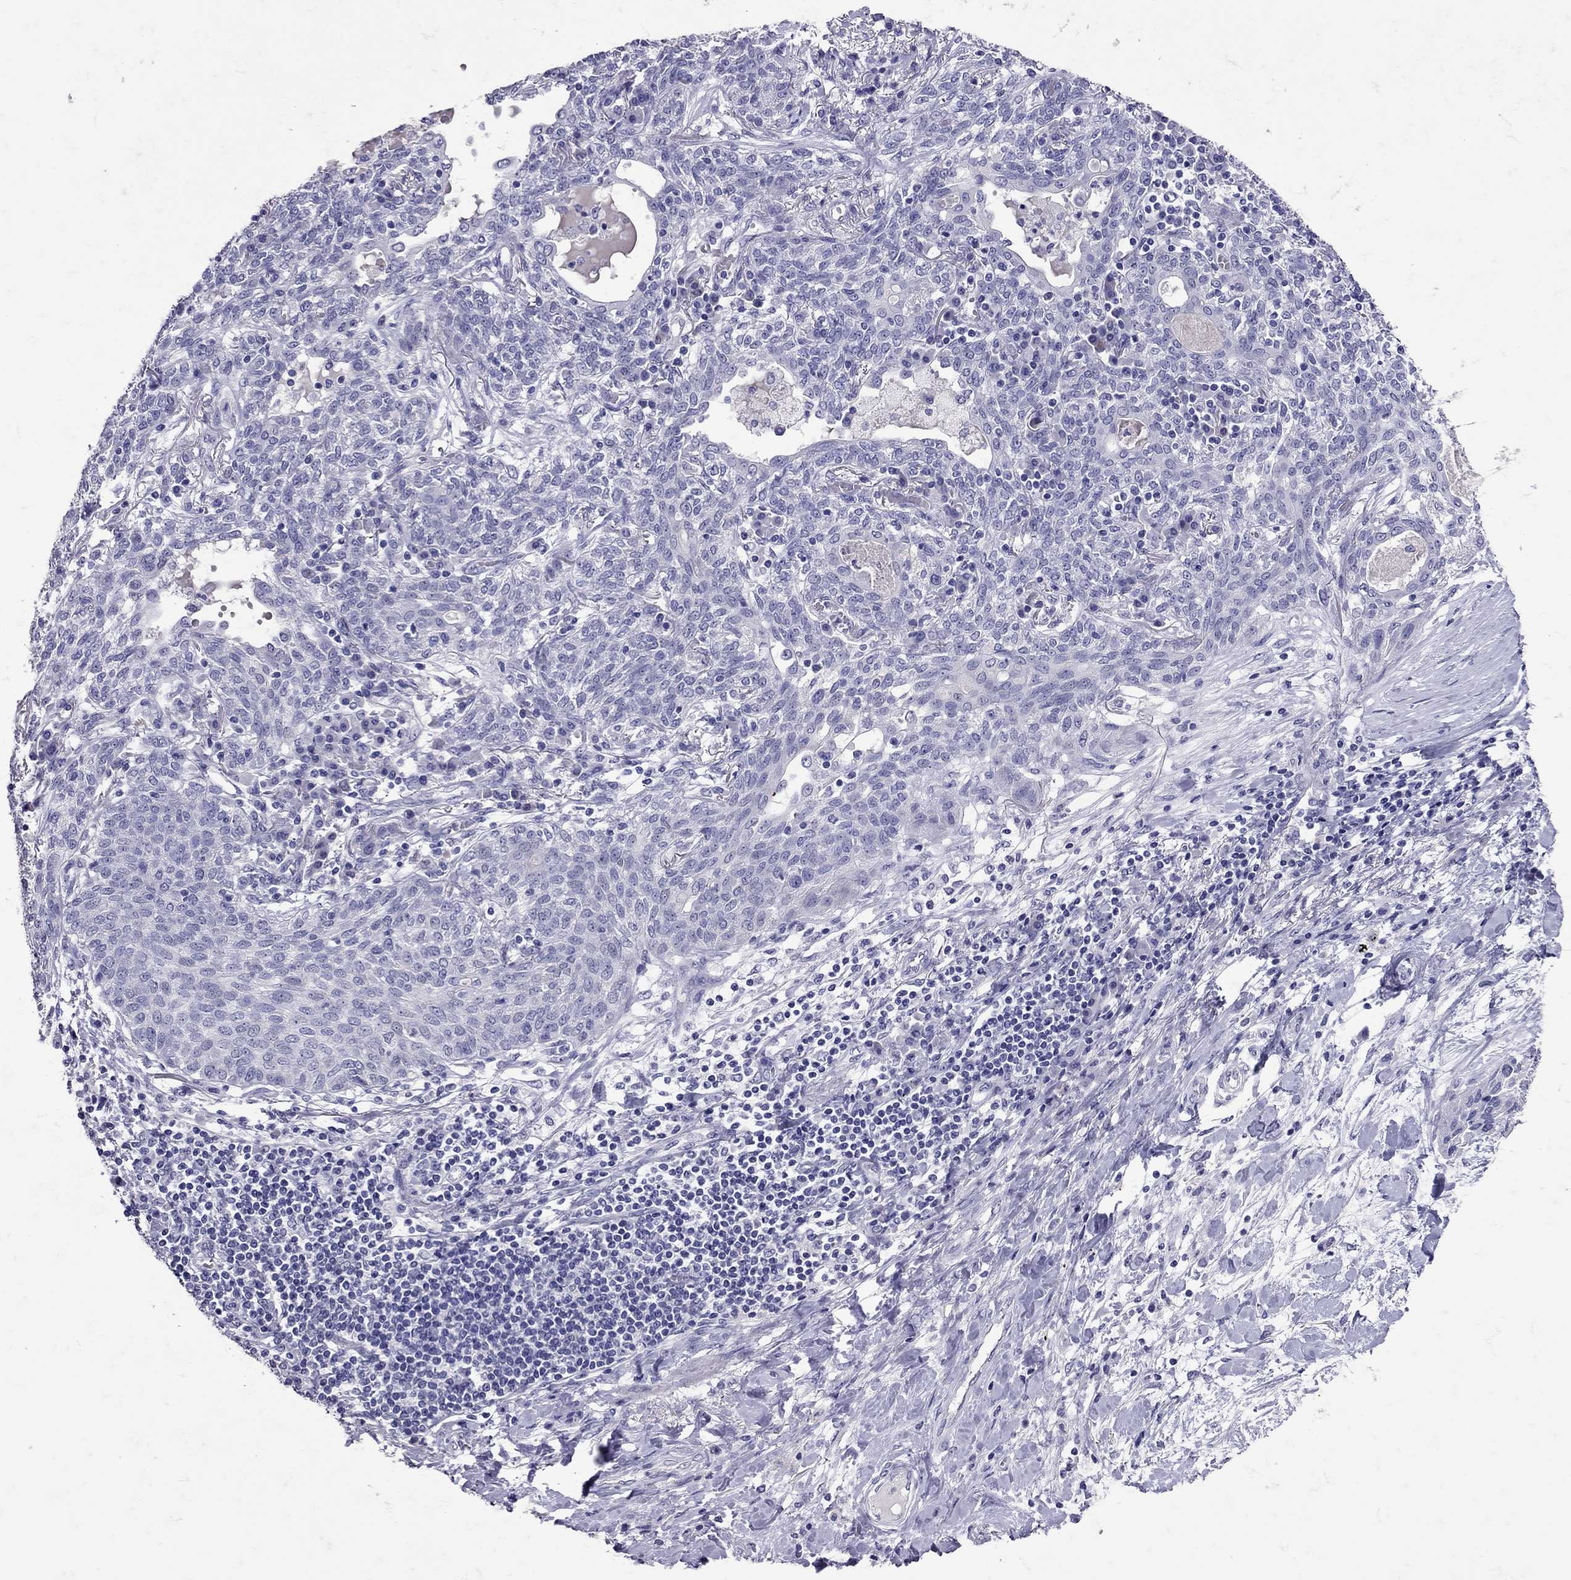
{"staining": {"intensity": "negative", "quantity": "none", "location": "none"}, "tissue": "lung cancer", "cell_type": "Tumor cells", "image_type": "cancer", "snomed": [{"axis": "morphology", "description": "Squamous cell carcinoma, NOS"}, {"axis": "topography", "description": "Lung"}], "caption": "The image demonstrates no significant staining in tumor cells of lung squamous cell carcinoma.", "gene": "SST", "patient": {"sex": "female", "age": 70}}